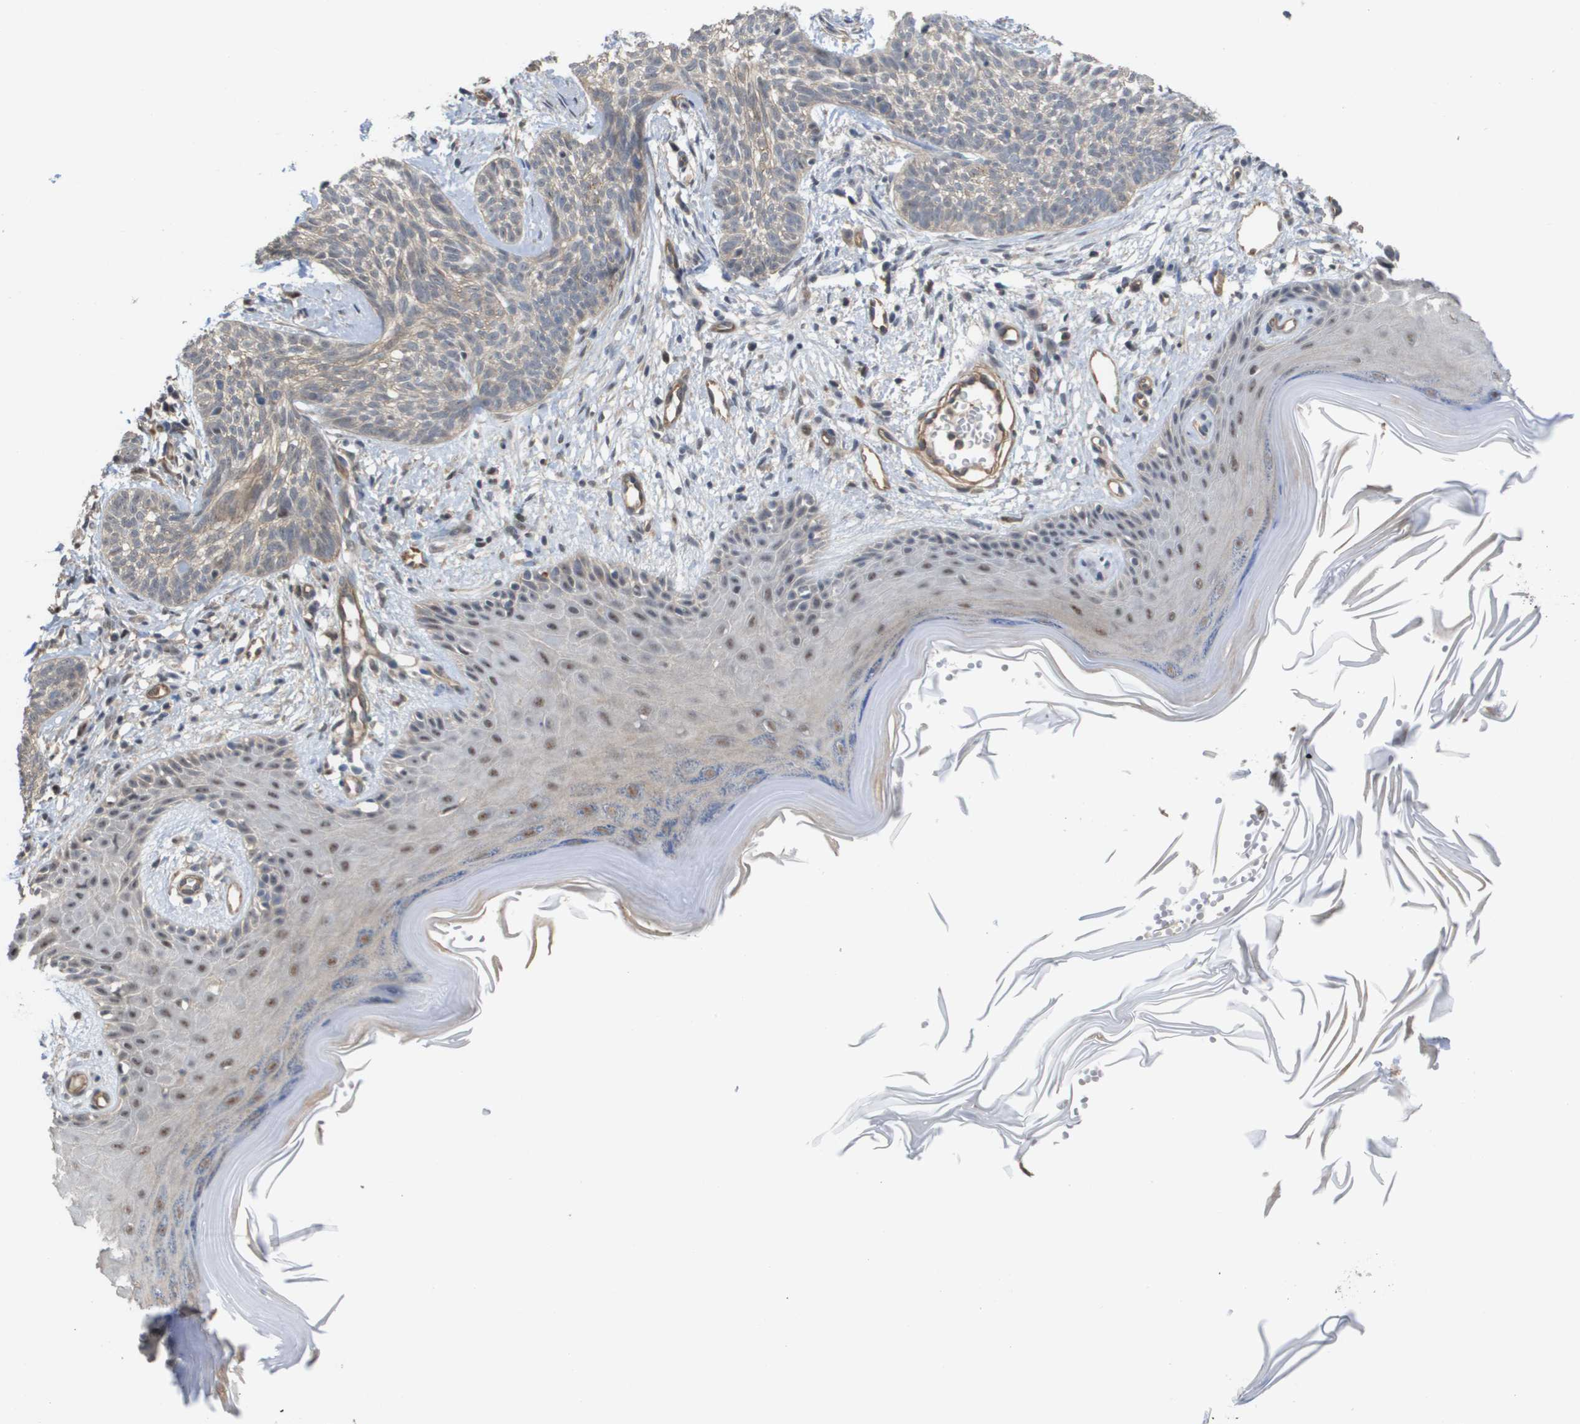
{"staining": {"intensity": "negative", "quantity": "none", "location": "none"}, "tissue": "skin cancer", "cell_type": "Tumor cells", "image_type": "cancer", "snomed": [{"axis": "morphology", "description": "Basal cell carcinoma"}, {"axis": "topography", "description": "Skin"}], "caption": "A high-resolution micrograph shows immunohistochemistry (IHC) staining of basal cell carcinoma (skin), which shows no significant staining in tumor cells.", "gene": "RNF112", "patient": {"sex": "female", "age": 59}}